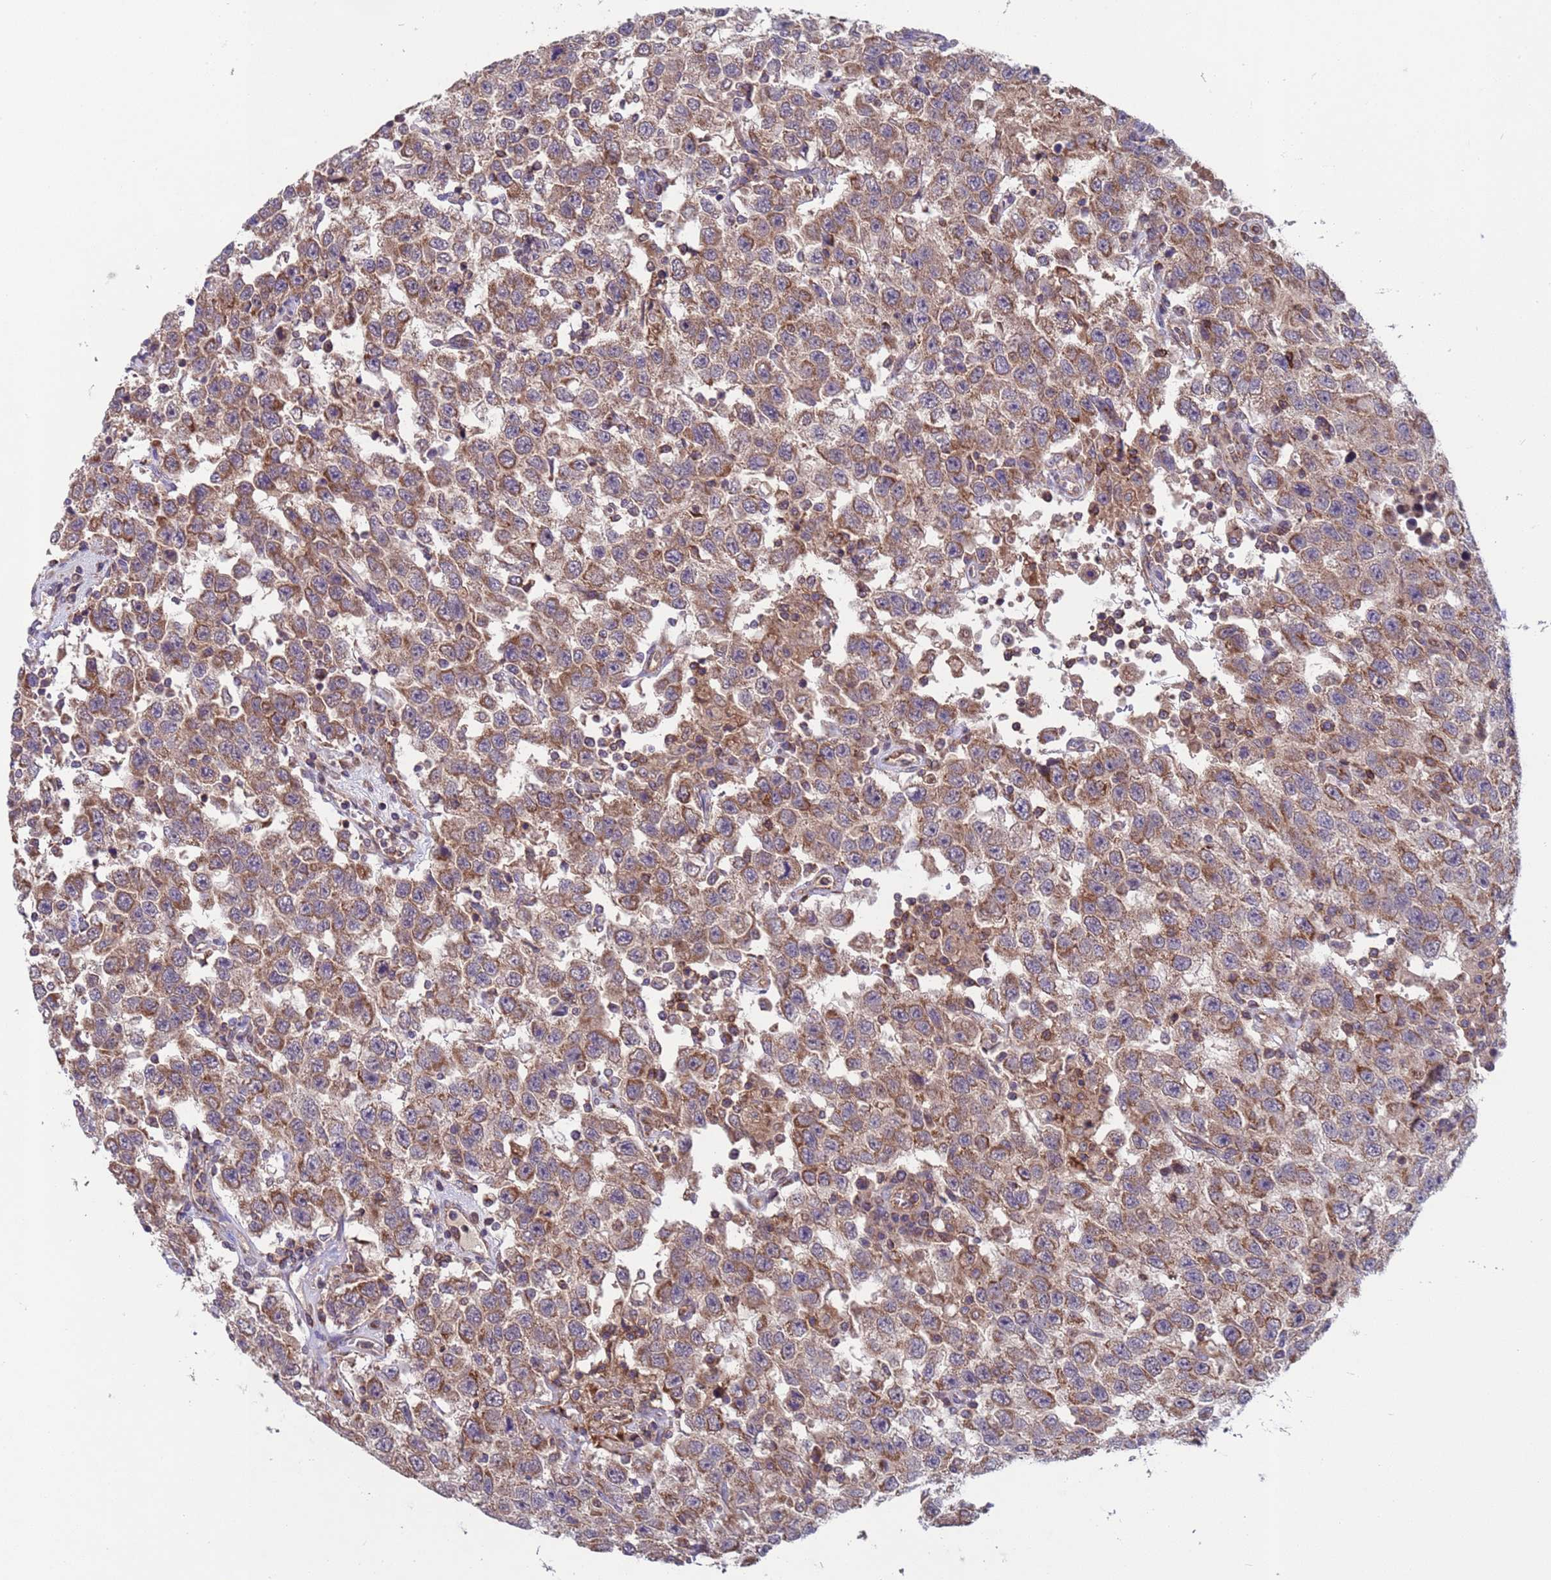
{"staining": {"intensity": "moderate", "quantity": ">75%", "location": "cytoplasmic/membranous"}, "tissue": "testis cancer", "cell_type": "Tumor cells", "image_type": "cancer", "snomed": [{"axis": "morphology", "description": "Seminoma, NOS"}, {"axis": "topography", "description": "Testis"}], "caption": "Testis cancer (seminoma) stained with immunohistochemistry (IHC) reveals moderate cytoplasmic/membranous staining in approximately >75% of tumor cells.", "gene": "ACAD8", "patient": {"sex": "male", "age": 41}}